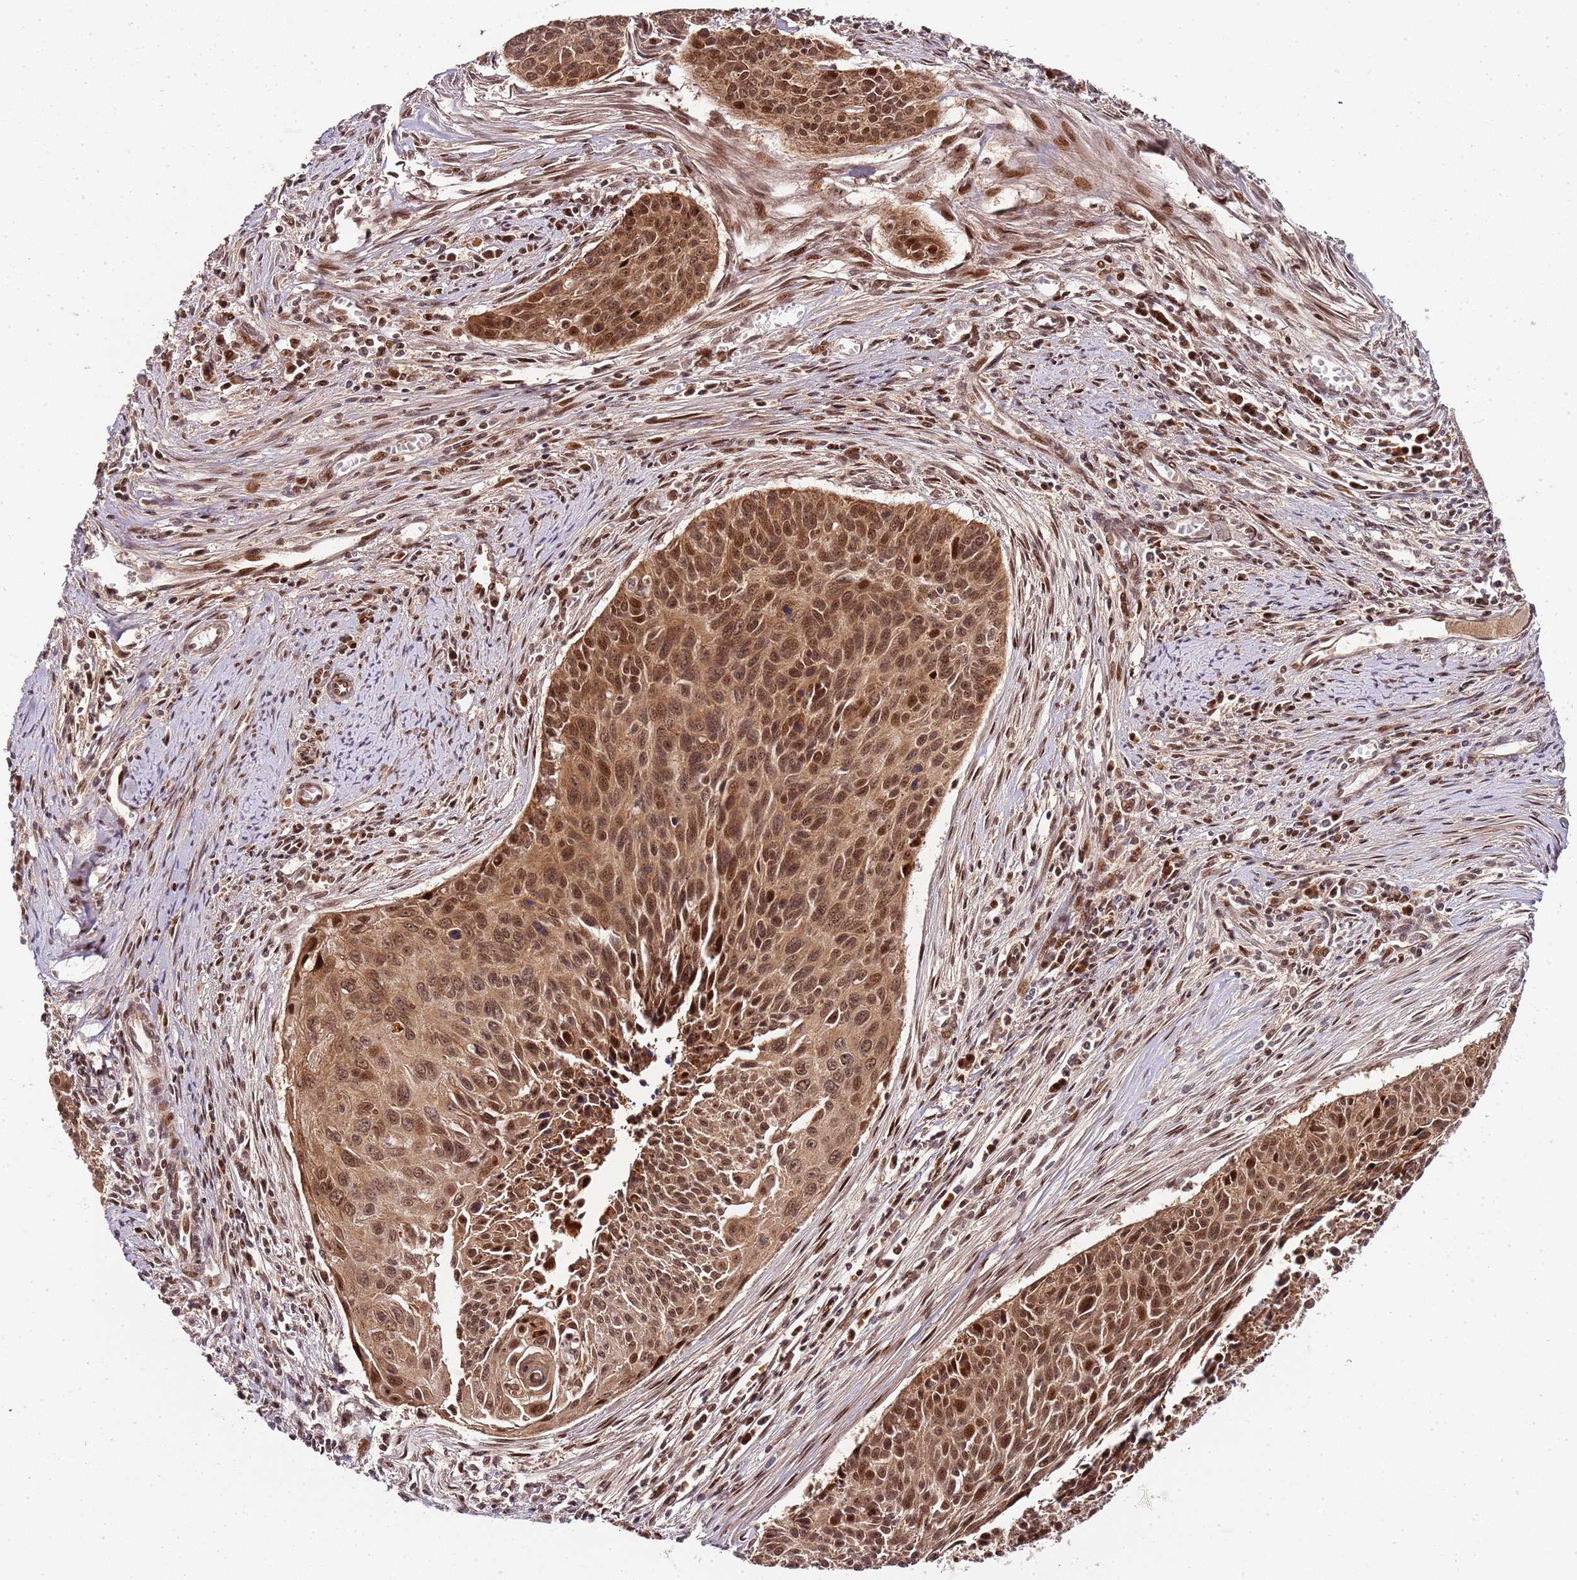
{"staining": {"intensity": "moderate", "quantity": ">75%", "location": "cytoplasmic/membranous,nuclear"}, "tissue": "cervical cancer", "cell_type": "Tumor cells", "image_type": "cancer", "snomed": [{"axis": "morphology", "description": "Squamous cell carcinoma, NOS"}, {"axis": "topography", "description": "Cervix"}], "caption": "The image exhibits a brown stain indicating the presence of a protein in the cytoplasmic/membranous and nuclear of tumor cells in squamous cell carcinoma (cervical). (brown staining indicates protein expression, while blue staining denotes nuclei).", "gene": "EDC3", "patient": {"sex": "female", "age": 55}}